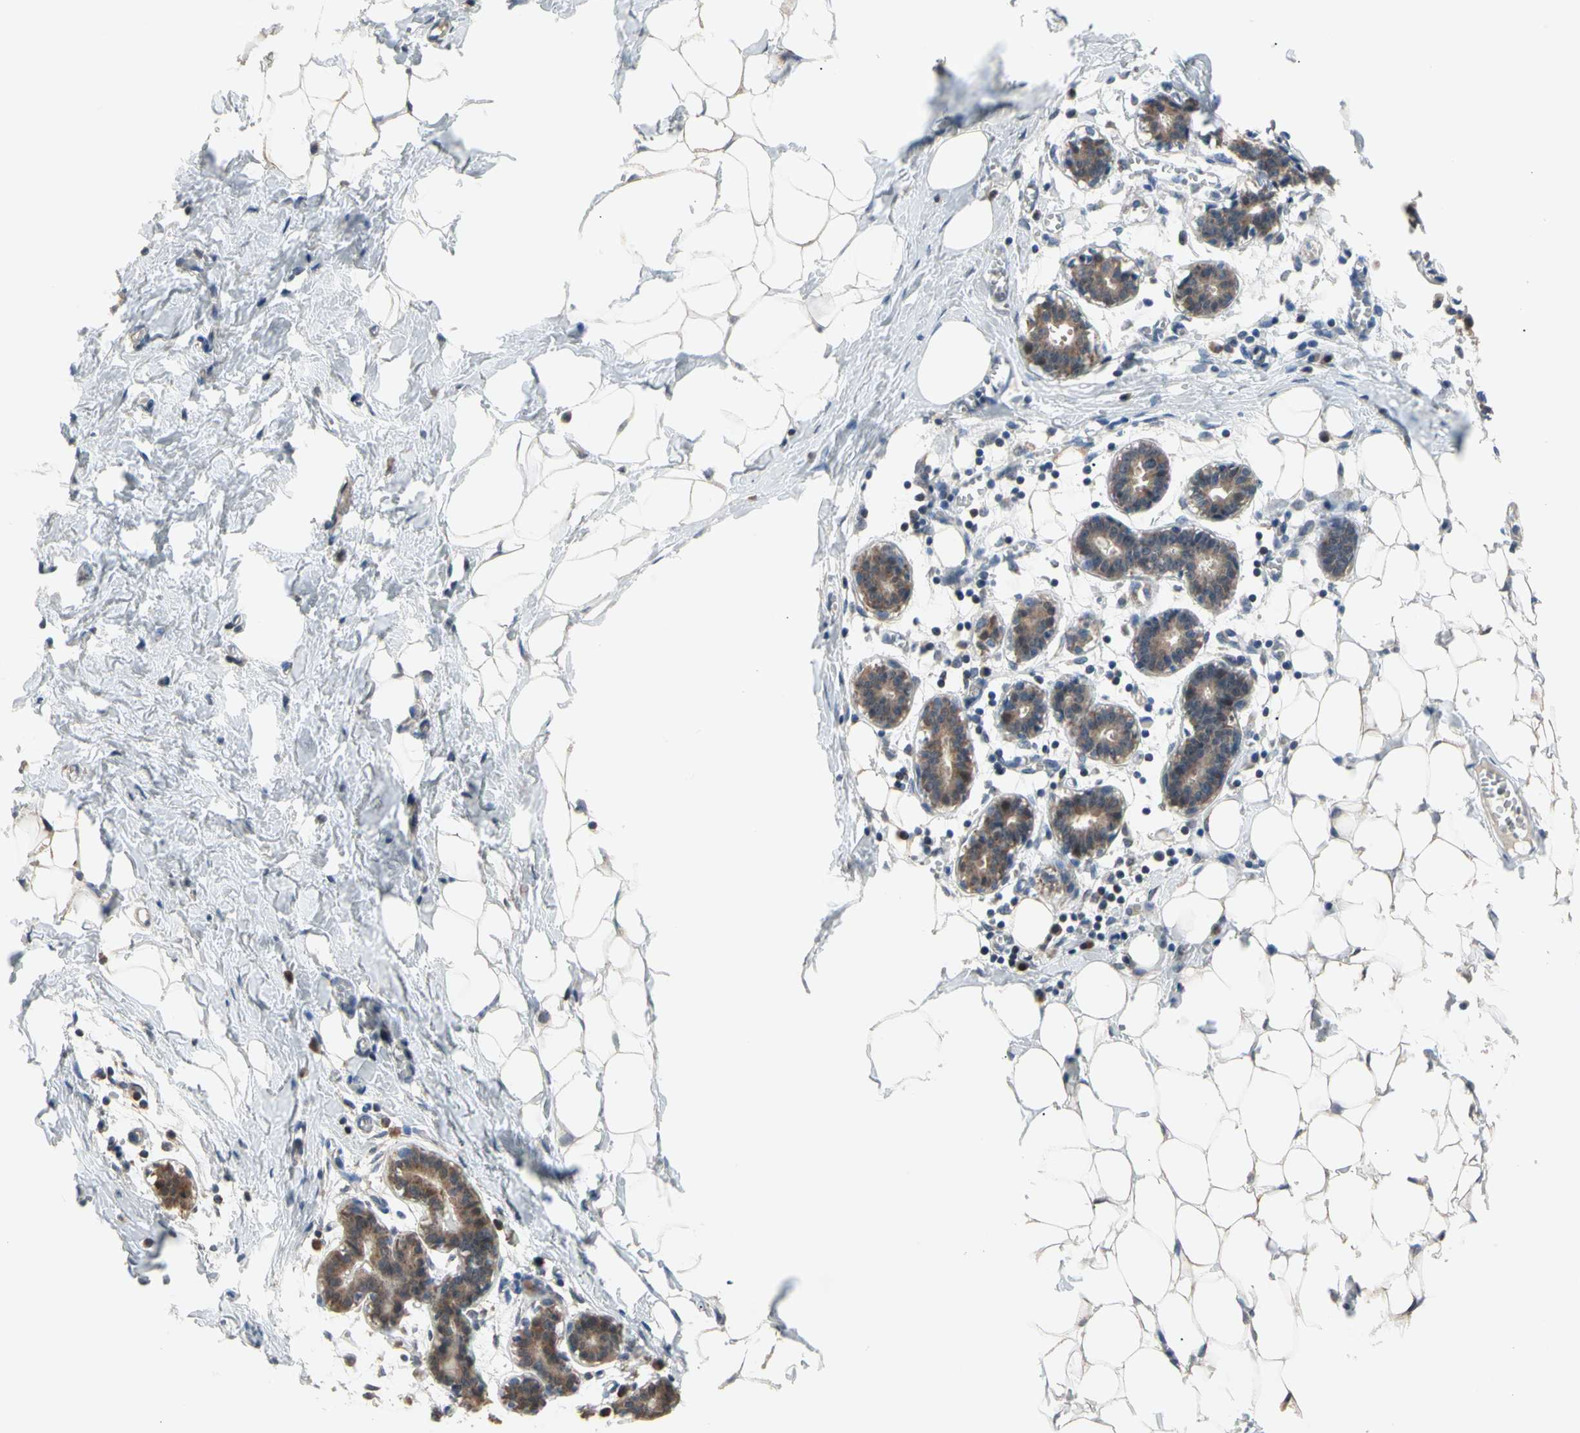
{"staining": {"intensity": "negative", "quantity": "none", "location": "none"}, "tissue": "breast", "cell_type": "Adipocytes", "image_type": "normal", "snomed": [{"axis": "morphology", "description": "Normal tissue, NOS"}, {"axis": "topography", "description": "Breast"}], "caption": "This is a histopathology image of immunohistochemistry (IHC) staining of benign breast, which shows no staining in adipocytes.", "gene": "MTHFS", "patient": {"sex": "female", "age": 27}}